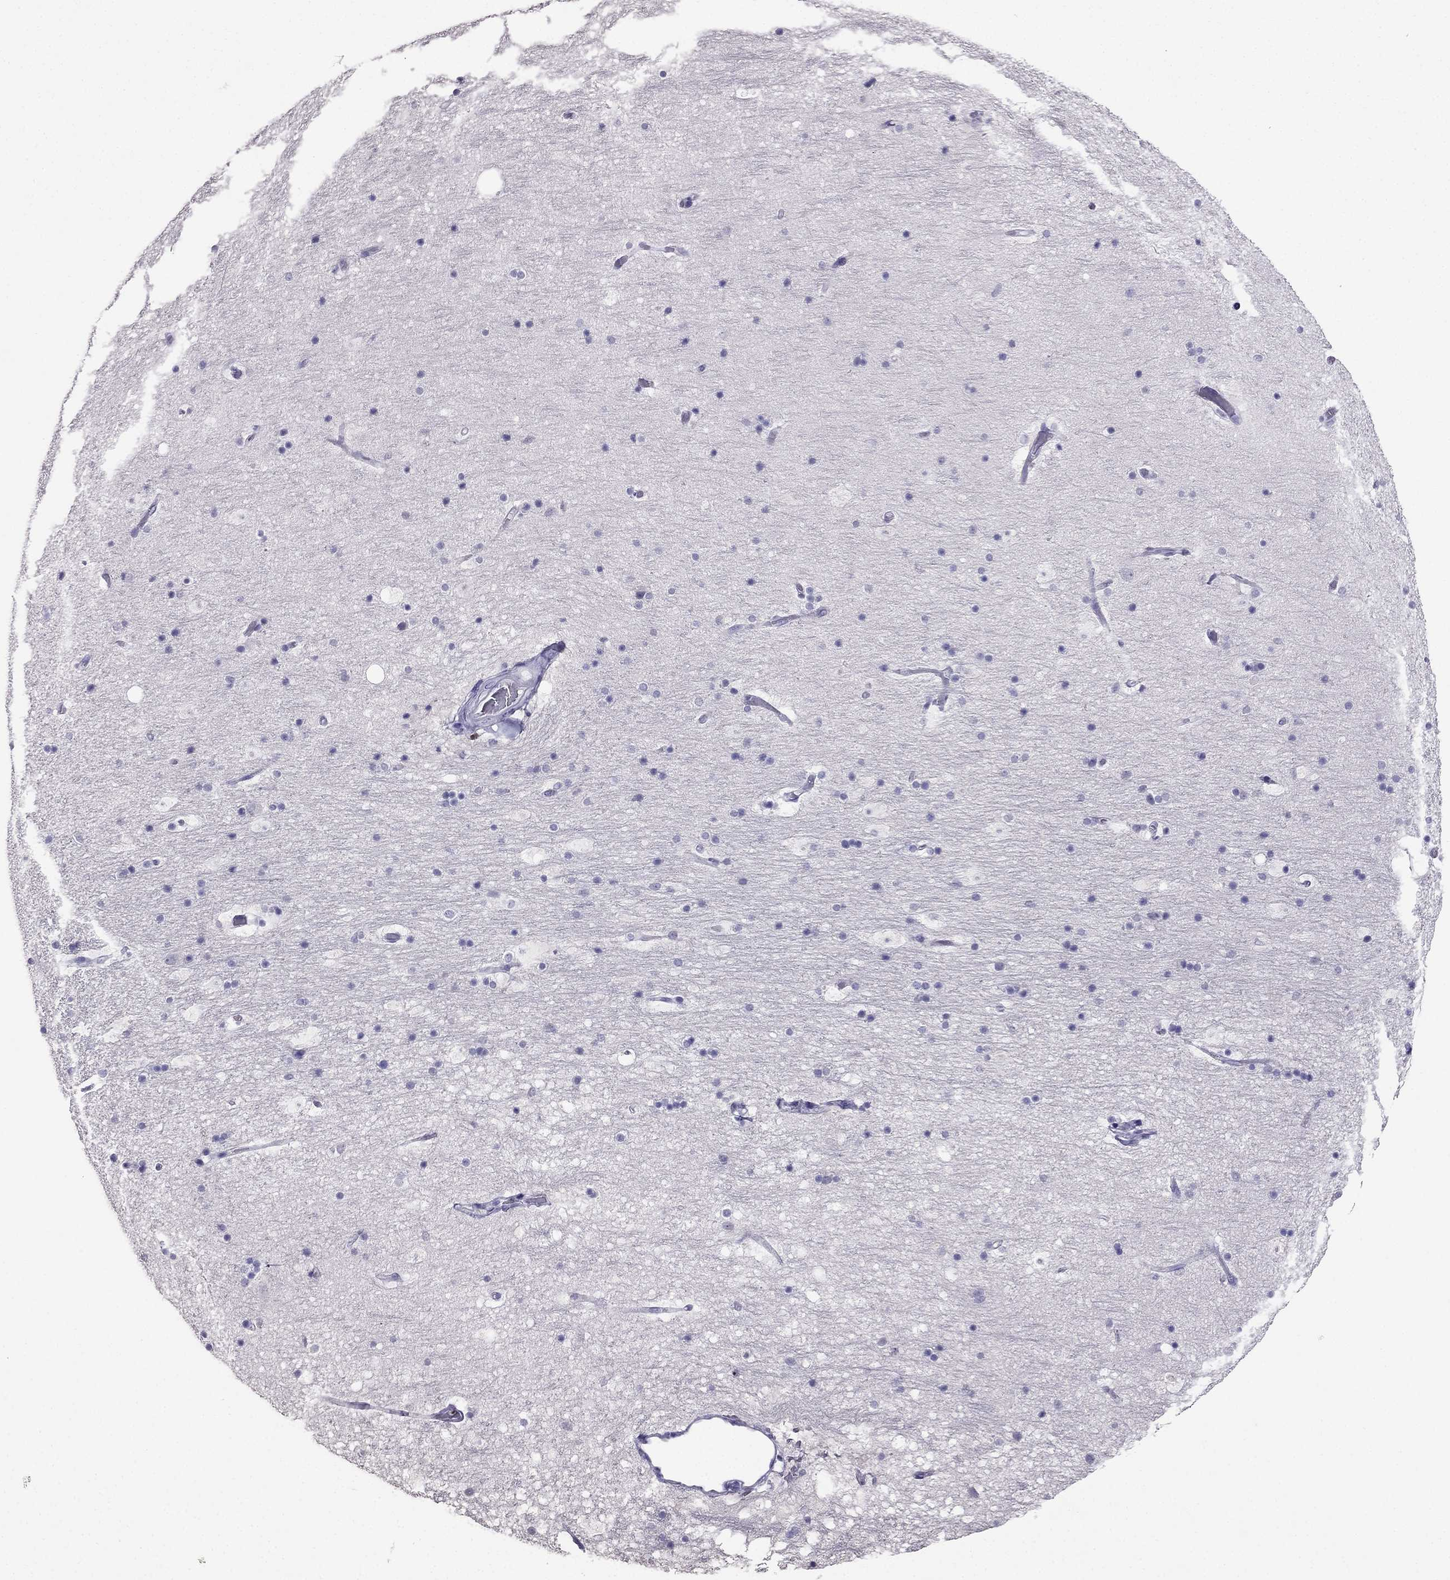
{"staining": {"intensity": "negative", "quantity": "none", "location": "none"}, "tissue": "hippocampus", "cell_type": "Glial cells", "image_type": "normal", "snomed": [{"axis": "morphology", "description": "Normal tissue, NOS"}, {"axis": "topography", "description": "Hippocampus"}], "caption": "The histopathology image displays no significant expression in glial cells of hippocampus.", "gene": "ARID3A", "patient": {"sex": "male", "age": 51}}